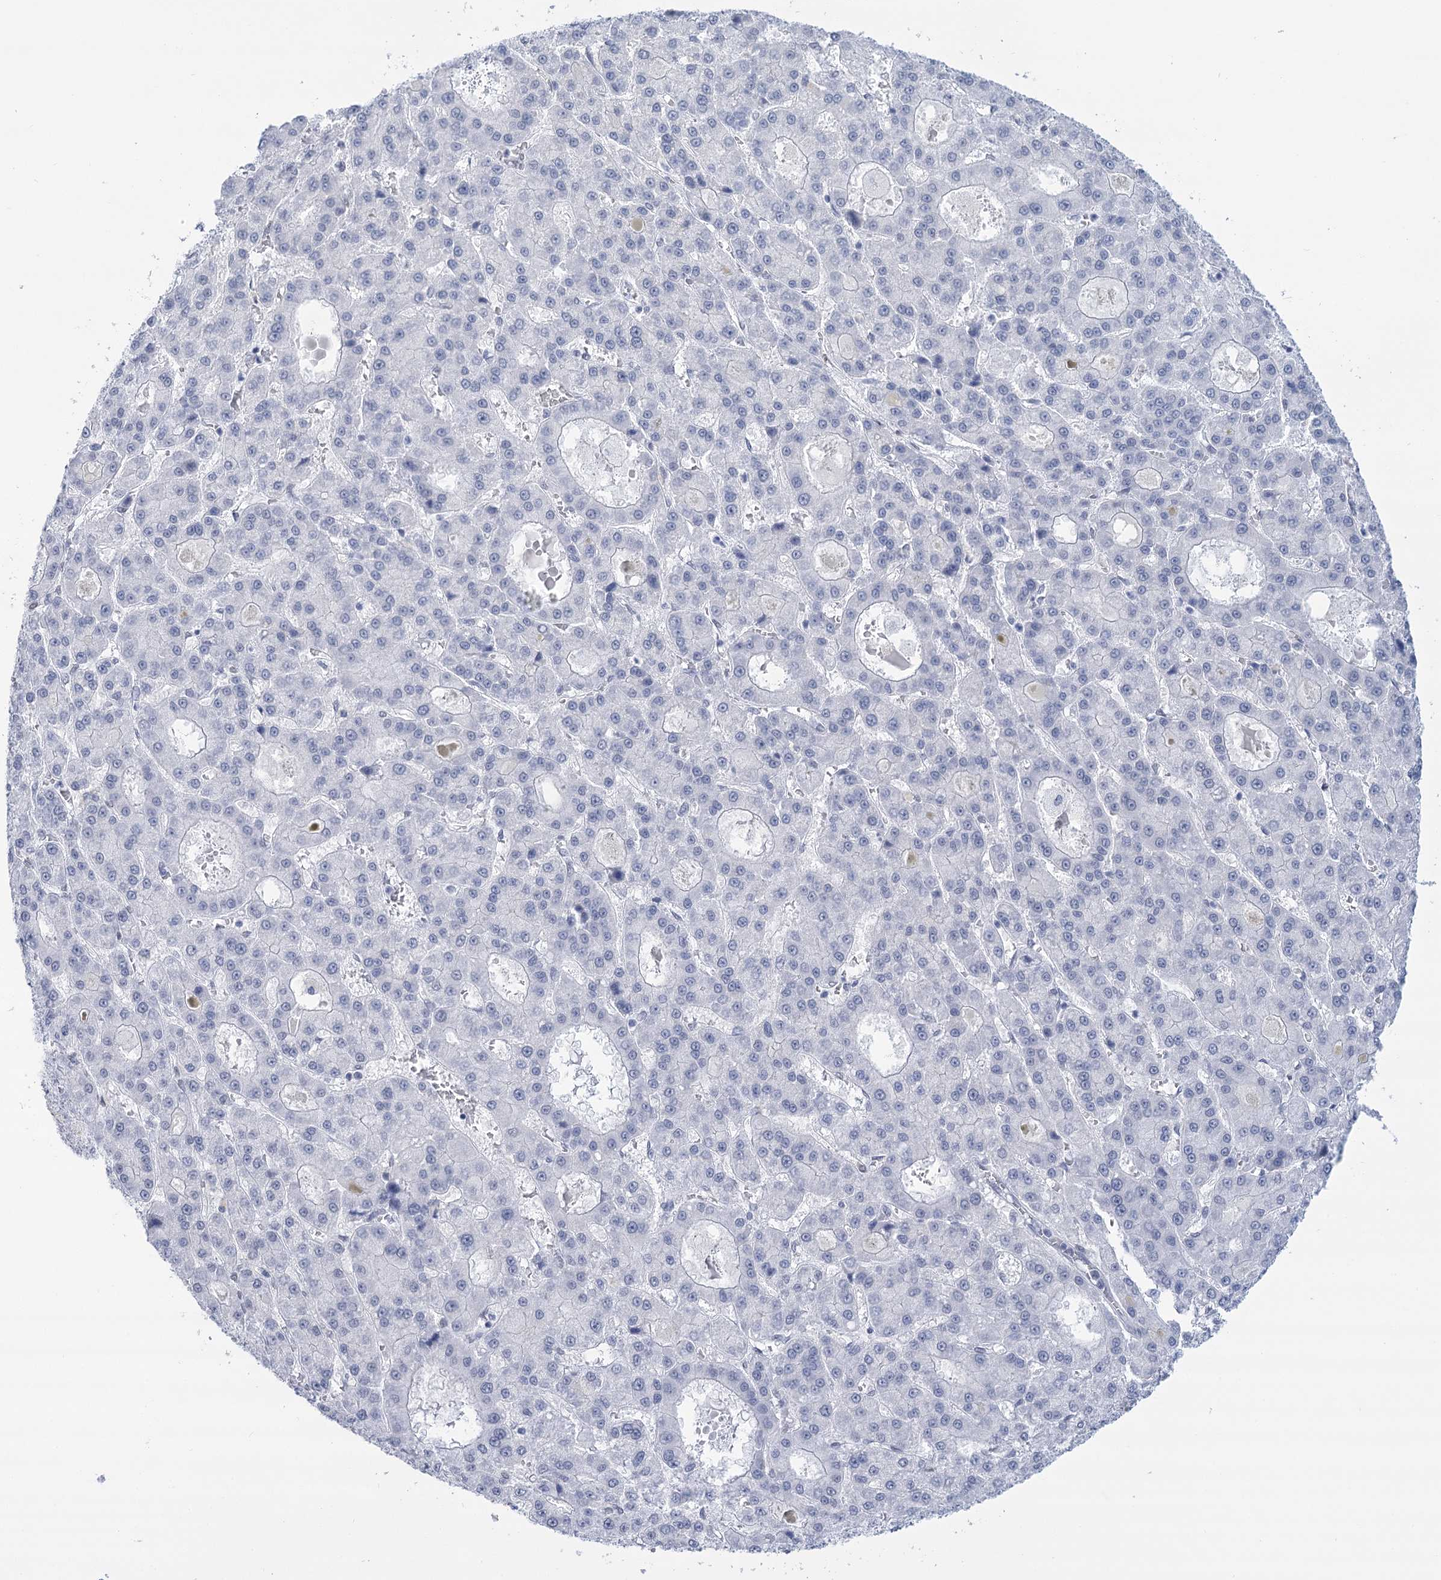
{"staining": {"intensity": "negative", "quantity": "none", "location": "none"}, "tissue": "liver cancer", "cell_type": "Tumor cells", "image_type": "cancer", "snomed": [{"axis": "morphology", "description": "Carcinoma, Hepatocellular, NOS"}, {"axis": "topography", "description": "Liver"}], "caption": "Tumor cells are negative for protein expression in human liver hepatocellular carcinoma.", "gene": "HNRNPA0", "patient": {"sex": "male", "age": 70}}